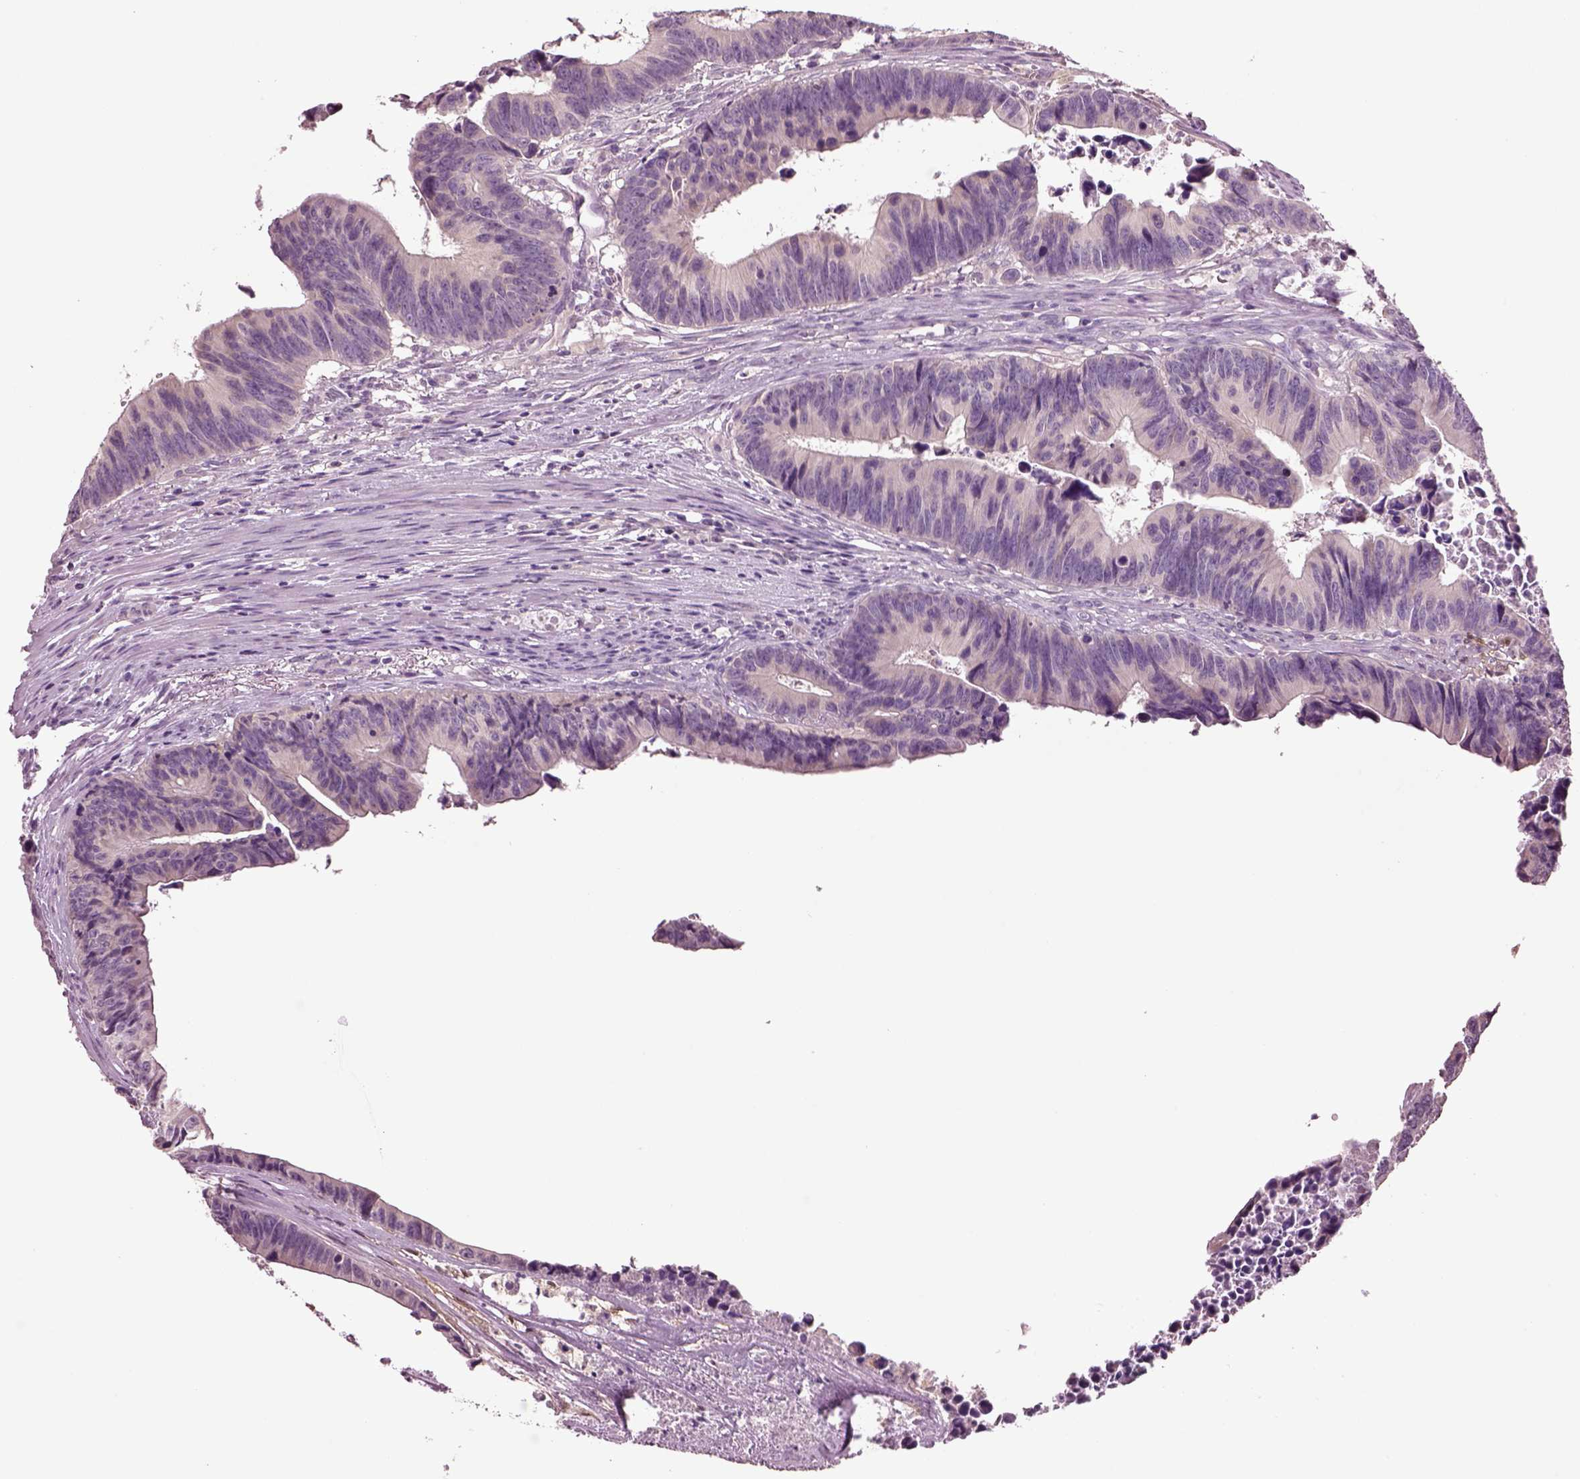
{"staining": {"intensity": "negative", "quantity": "none", "location": "none"}, "tissue": "colorectal cancer", "cell_type": "Tumor cells", "image_type": "cancer", "snomed": [{"axis": "morphology", "description": "Adenocarcinoma, NOS"}, {"axis": "topography", "description": "Colon"}], "caption": "This micrograph is of colorectal cancer stained with immunohistochemistry (IHC) to label a protein in brown with the nuclei are counter-stained blue. There is no staining in tumor cells. Brightfield microscopy of IHC stained with DAB (brown) and hematoxylin (blue), captured at high magnification.", "gene": "CLPSL1", "patient": {"sex": "female", "age": 87}}